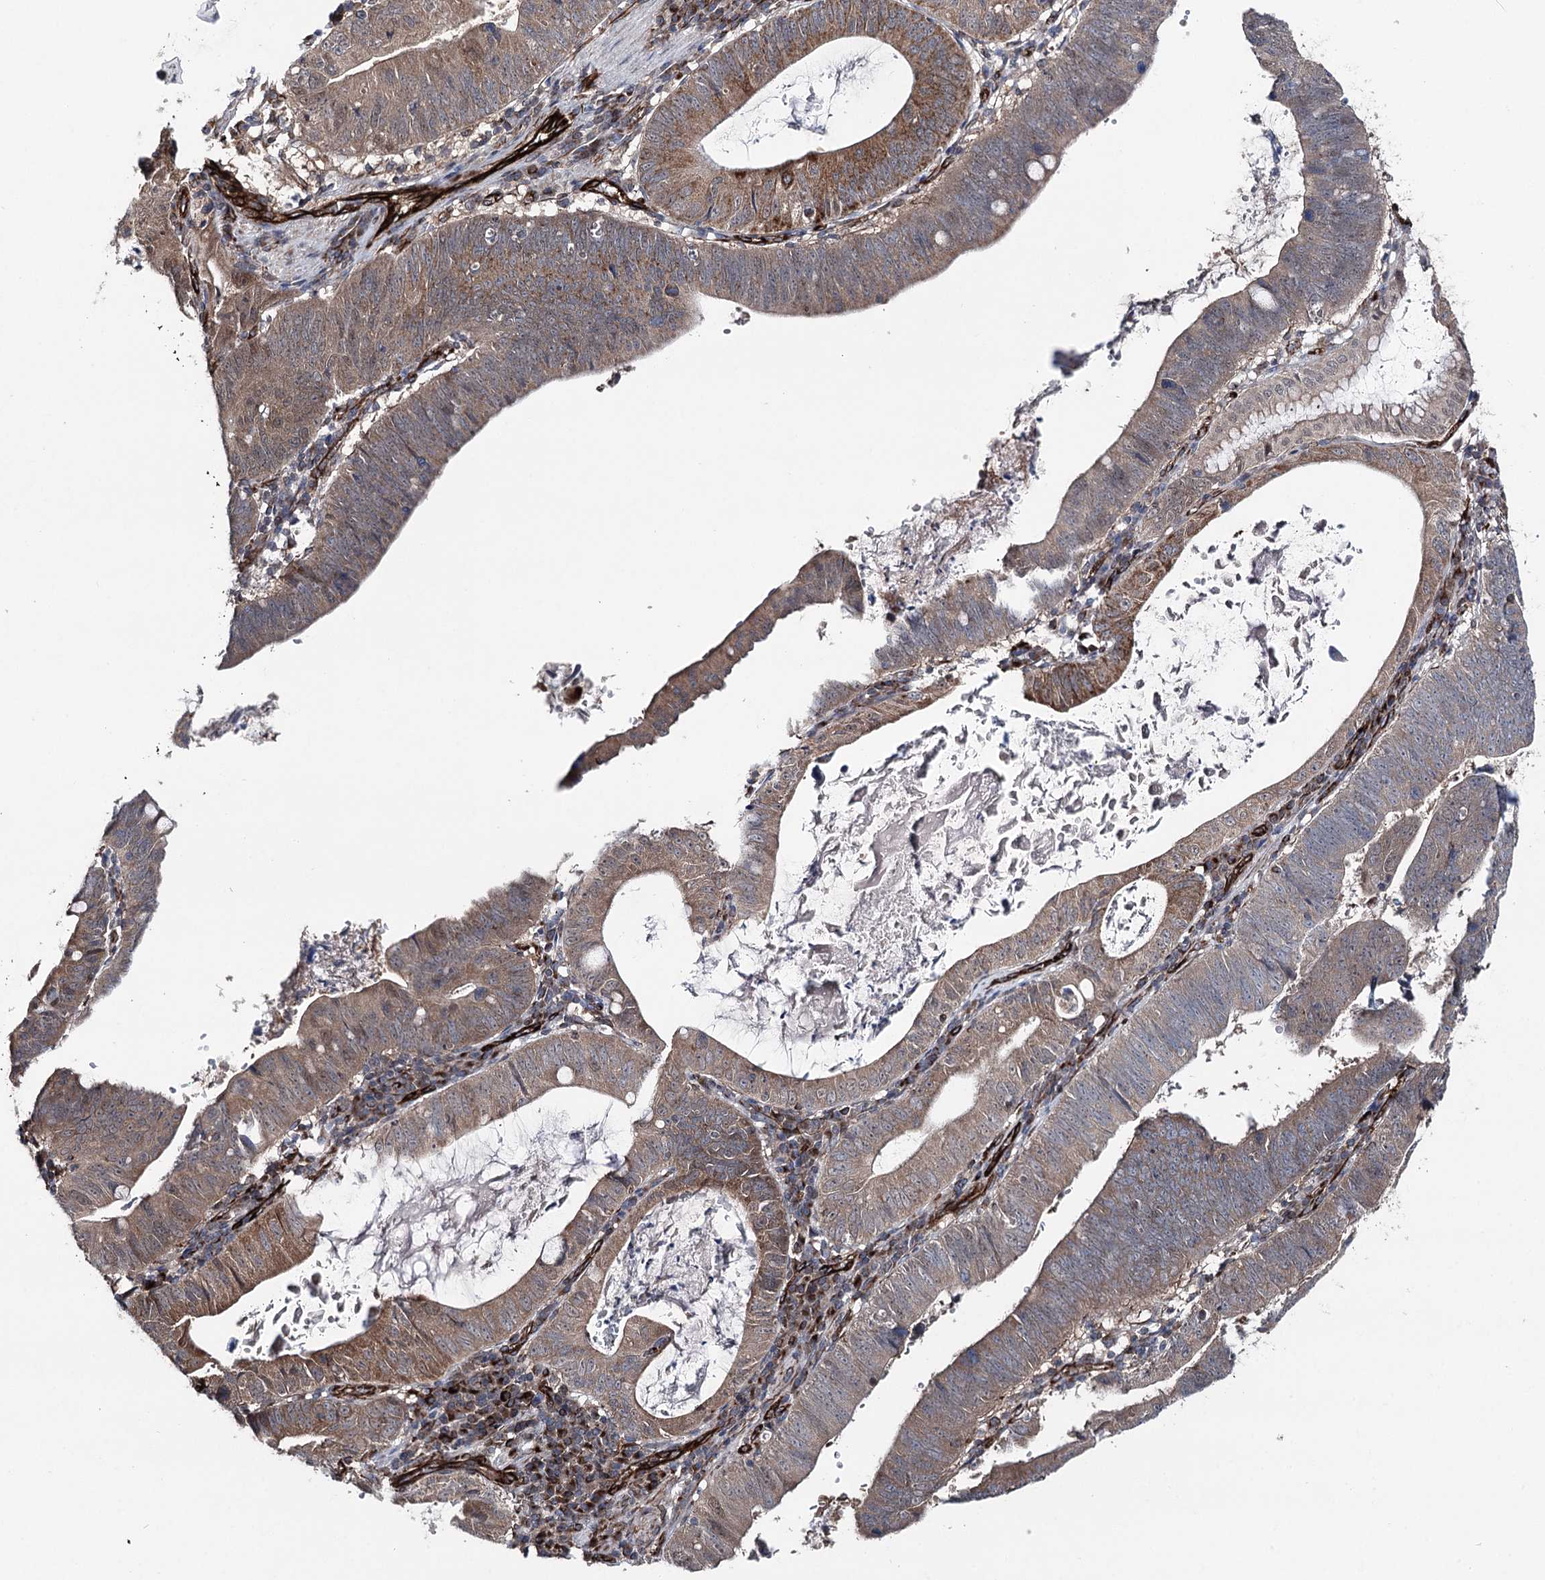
{"staining": {"intensity": "moderate", "quantity": ">75%", "location": "cytoplasmic/membranous"}, "tissue": "stomach cancer", "cell_type": "Tumor cells", "image_type": "cancer", "snomed": [{"axis": "morphology", "description": "Adenocarcinoma, NOS"}, {"axis": "topography", "description": "Stomach"}], "caption": "A high-resolution micrograph shows immunohistochemistry staining of stomach cancer, which demonstrates moderate cytoplasmic/membranous positivity in approximately >75% of tumor cells. (Stains: DAB in brown, nuclei in blue, Microscopy: brightfield microscopy at high magnification).", "gene": "MIB1", "patient": {"sex": "male", "age": 59}}